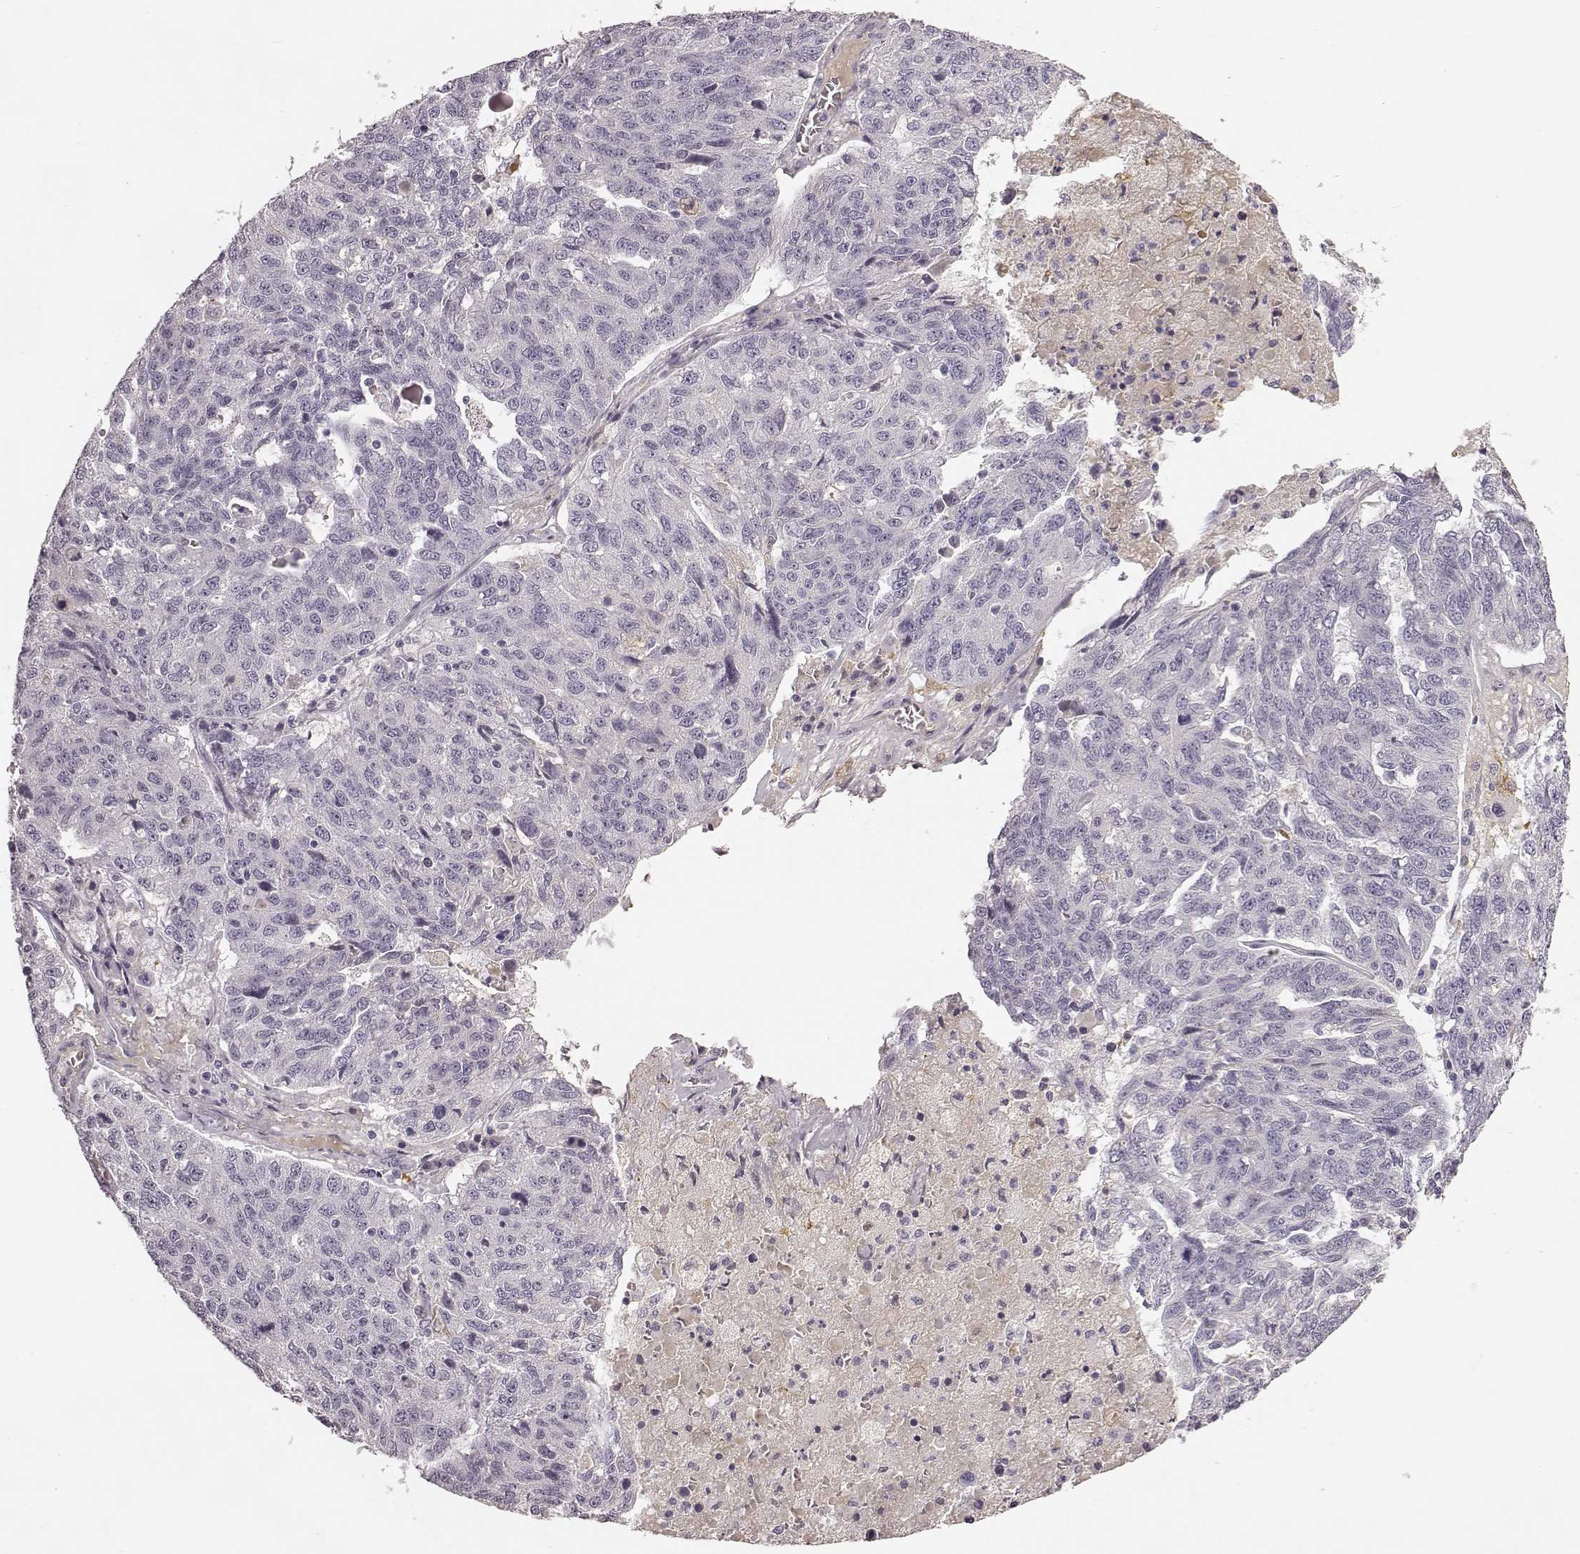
{"staining": {"intensity": "negative", "quantity": "none", "location": "none"}, "tissue": "ovarian cancer", "cell_type": "Tumor cells", "image_type": "cancer", "snomed": [{"axis": "morphology", "description": "Cystadenocarcinoma, serous, NOS"}, {"axis": "topography", "description": "Ovary"}], "caption": "This is a micrograph of IHC staining of serous cystadenocarcinoma (ovarian), which shows no positivity in tumor cells.", "gene": "KIAA0319", "patient": {"sex": "female", "age": 71}}